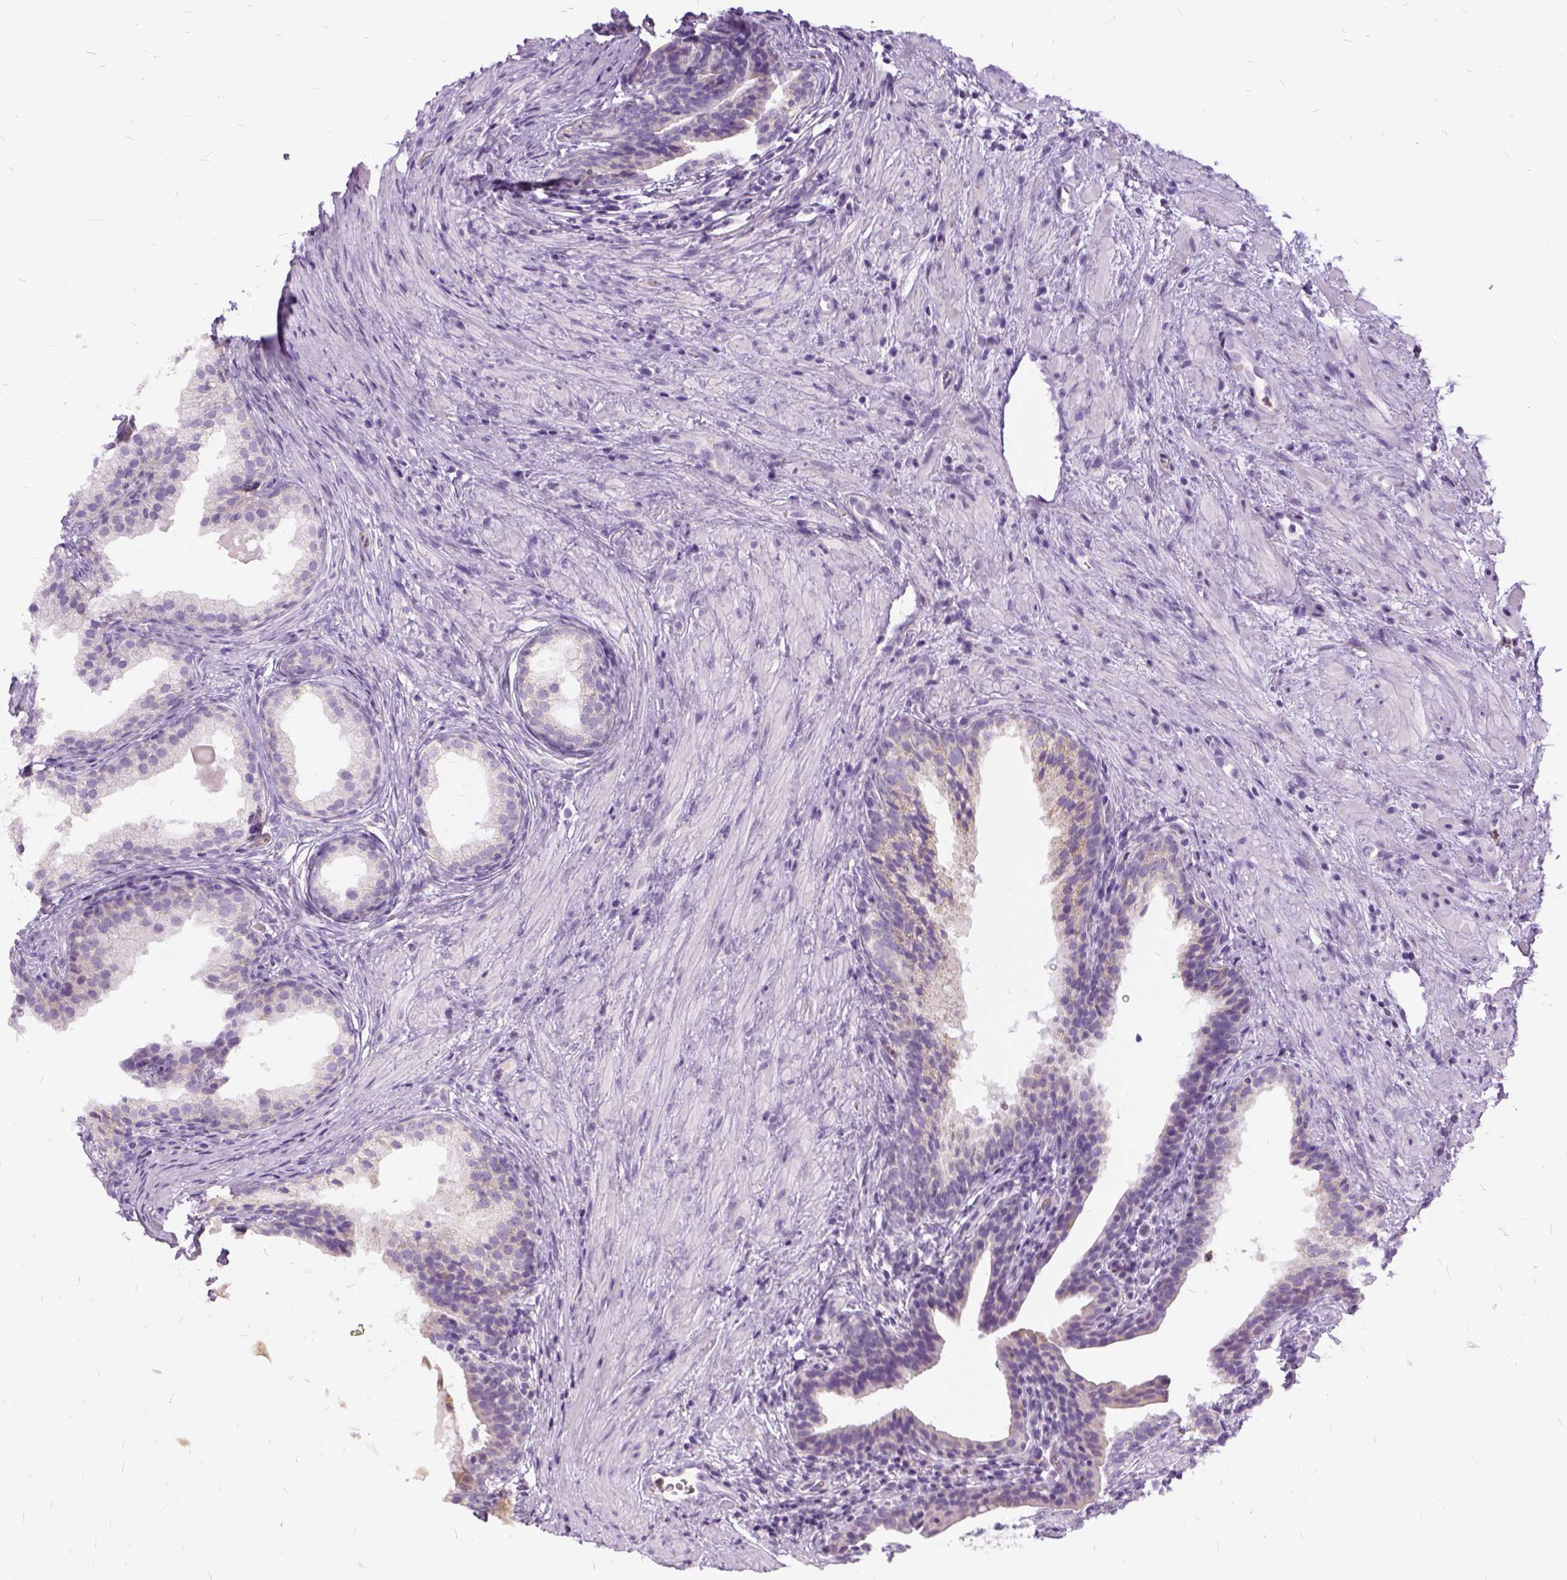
{"staining": {"intensity": "negative", "quantity": "none", "location": "none"}, "tissue": "prostate cancer", "cell_type": "Tumor cells", "image_type": "cancer", "snomed": [{"axis": "morphology", "description": "Adenocarcinoma, Low grade"}, {"axis": "topography", "description": "Prostate and seminal vesicle, NOS"}], "caption": "A histopathology image of prostate cancer (adenocarcinoma (low-grade)) stained for a protein displays no brown staining in tumor cells.", "gene": "FDX1", "patient": {"sex": "male", "age": 71}}